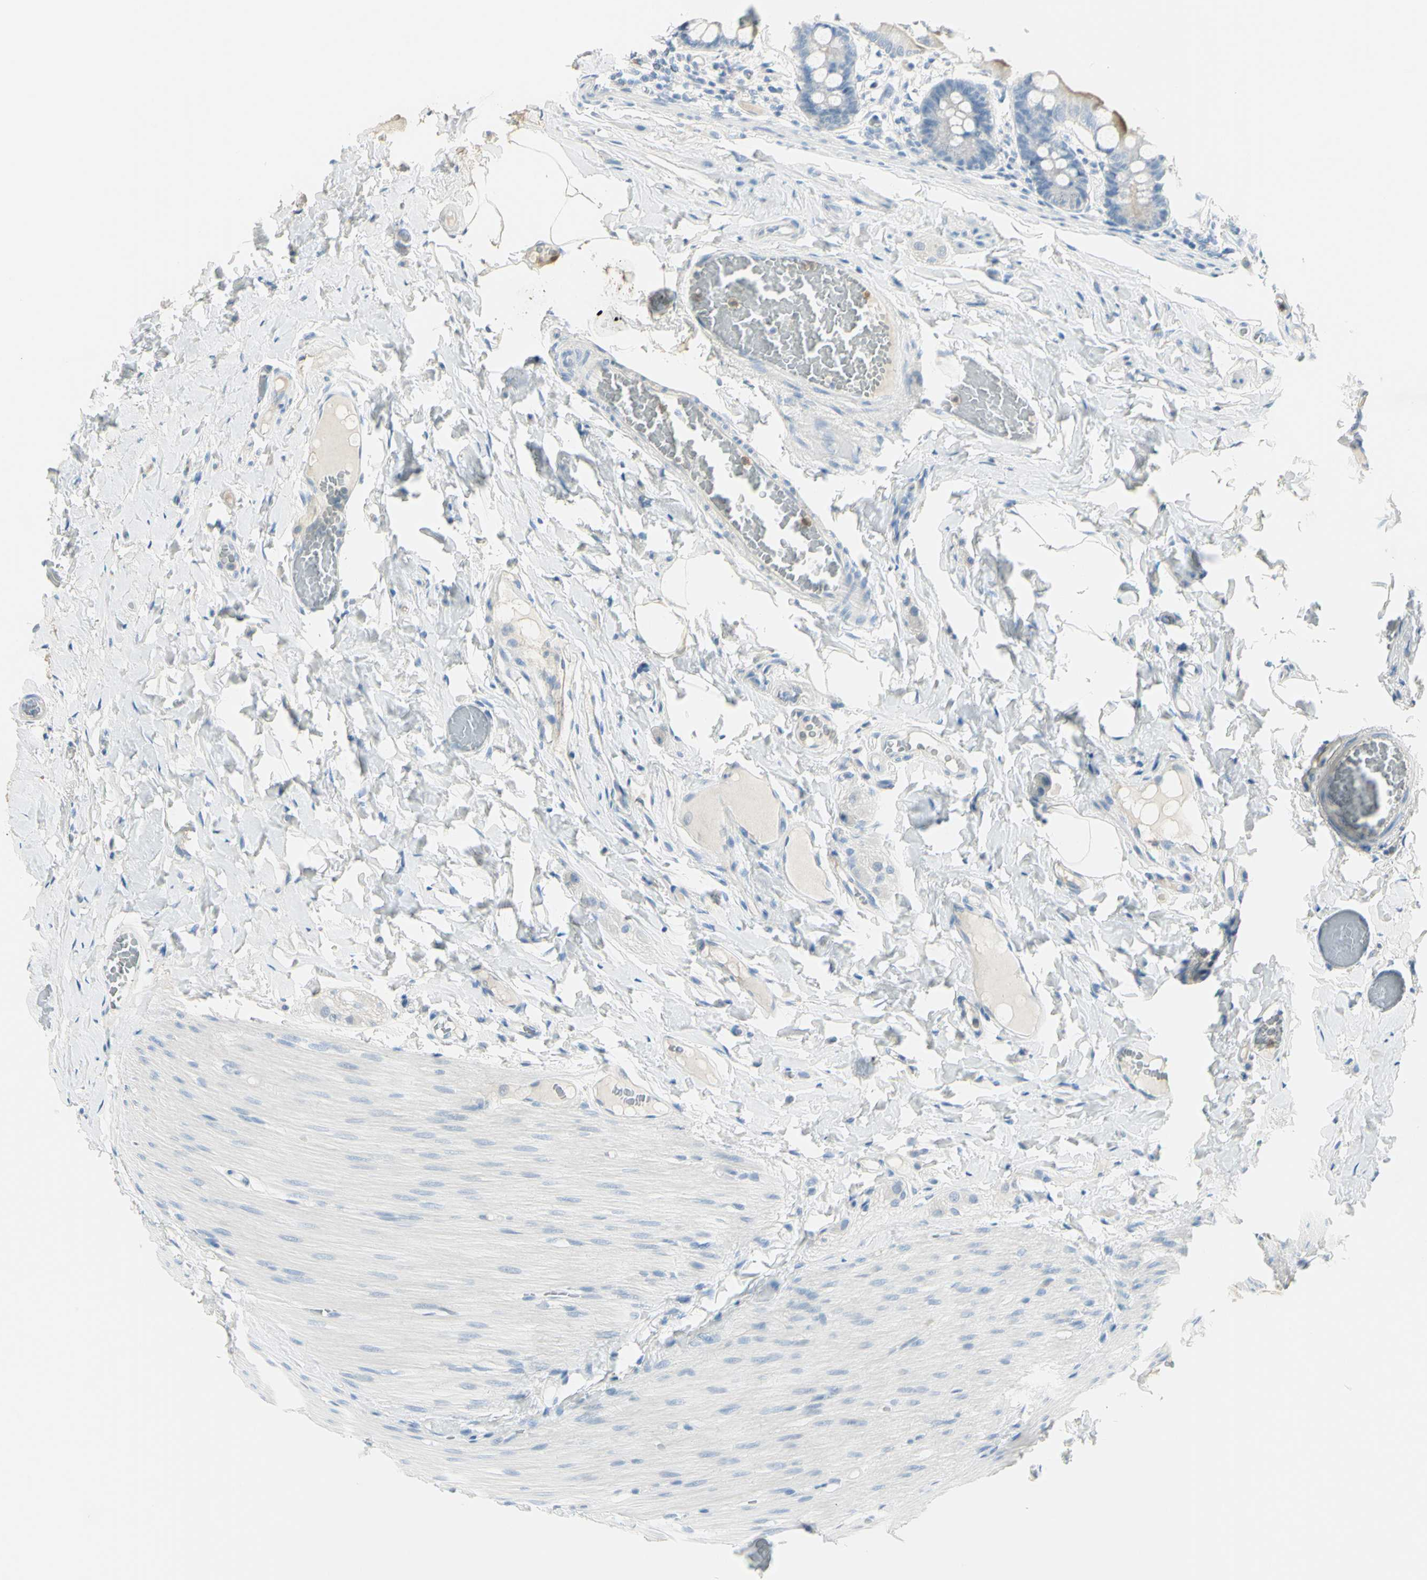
{"staining": {"intensity": "weak", "quantity": ">75%", "location": "cytoplasmic/membranous"}, "tissue": "small intestine", "cell_type": "Glandular cells", "image_type": "normal", "snomed": [{"axis": "morphology", "description": "Normal tissue, NOS"}, {"axis": "topography", "description": "Small intestine"}], "caption": "High-magnification brightfield microscopy of unremarkable small intestine stained with DAB (brown) and counterstained with hematoxylin (blue). glandular cells exhibit weak cytoplasmic/membranous positivity is identified in approximately>75% of cells. The staining is performed using DAB brown chromogen to label protein expression. The nuclei are counter-stained blue using hematoxylin.", "gene": "ZNF557", "patient": {"sex": "male", "age": 41}}